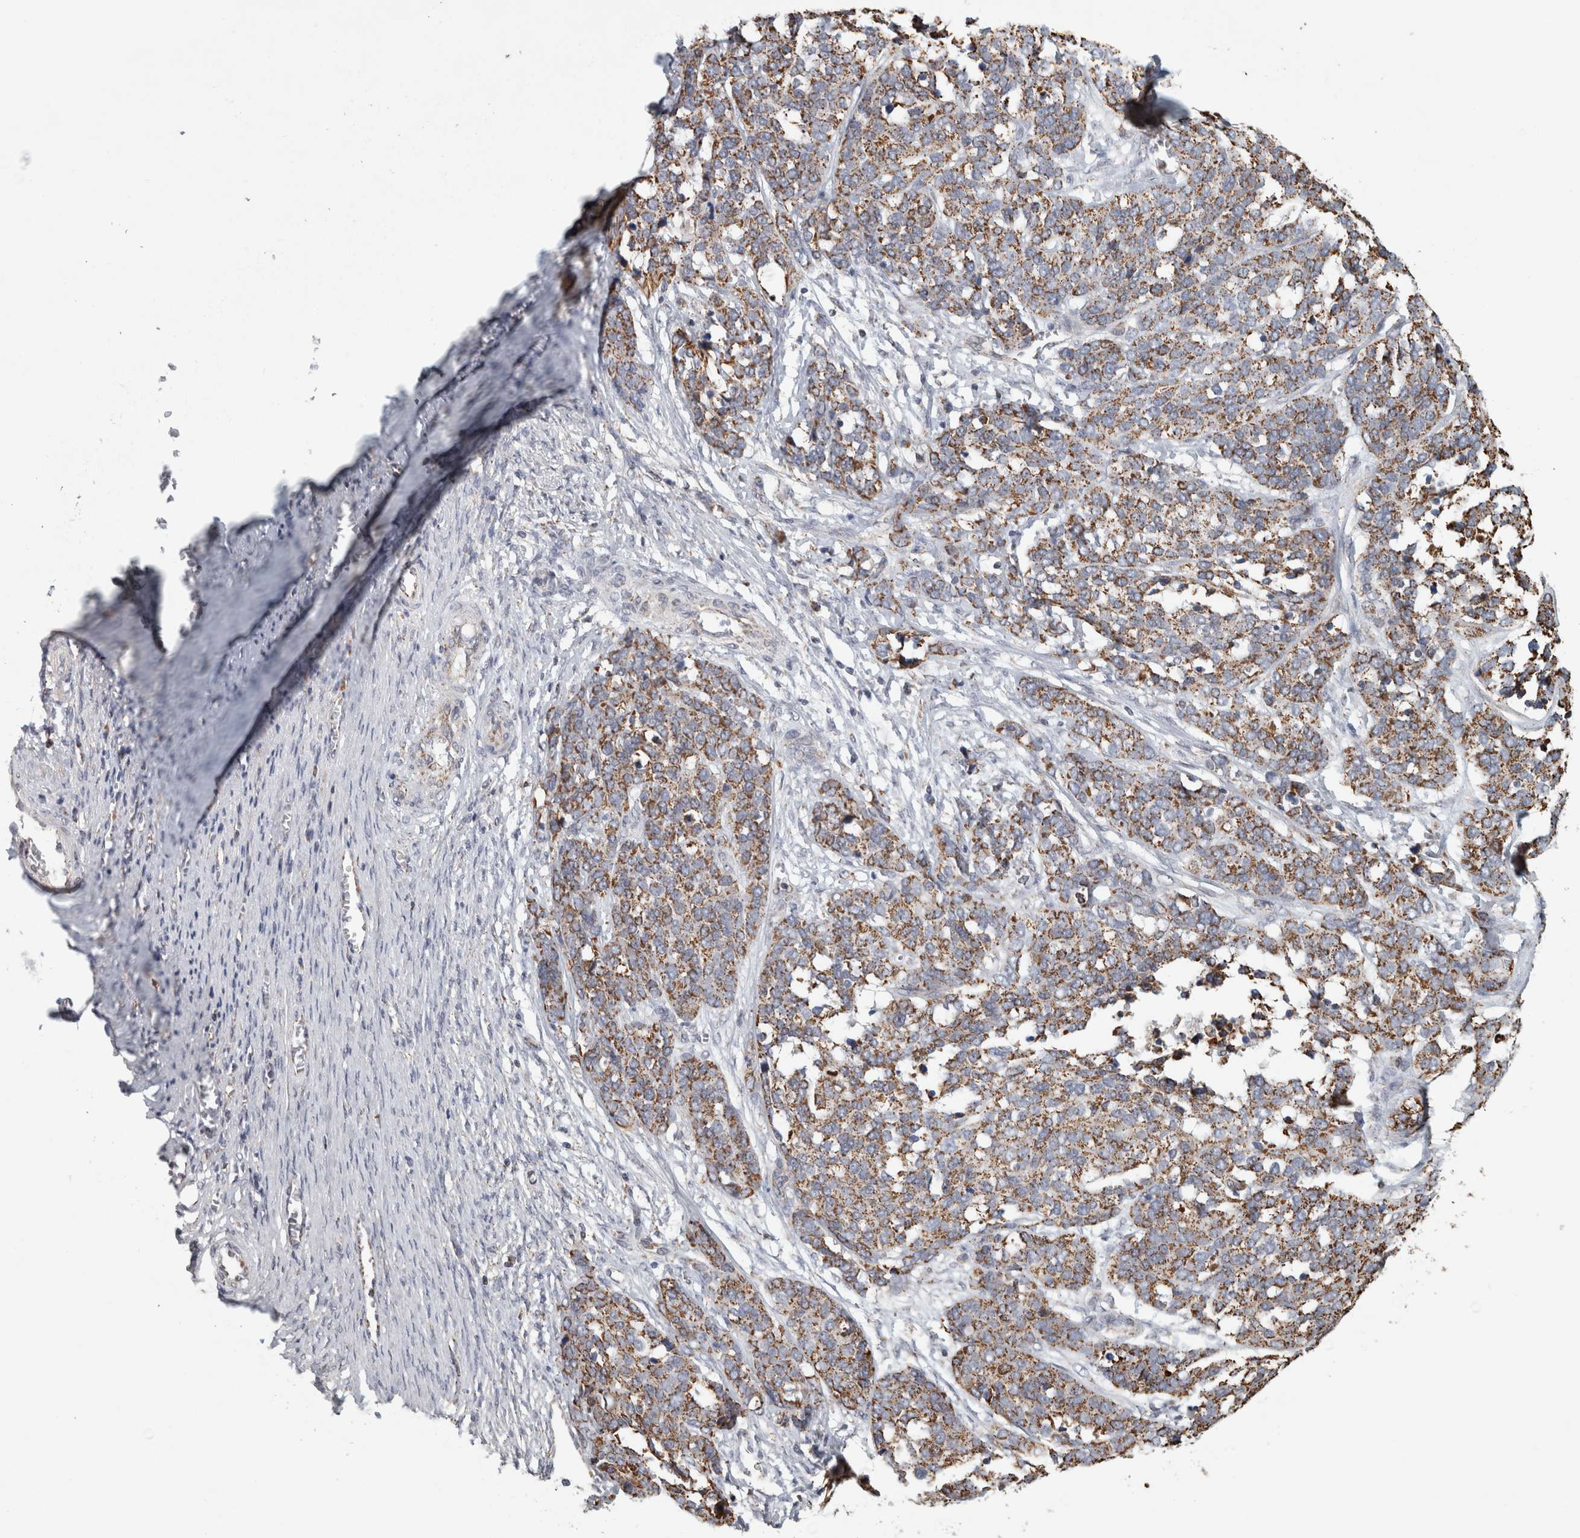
{"staining": {"intensity": "moderate", "quantity": ">75%", "location": "cytoplasmic/membranous"}, "tissue": "ovarian cancer", "cell_type": "Tumor cells", "image_type": "cancer", "snomed": [{"axis": "morphology", "description": "Cystadenocarcinoma, serous, NOS"}, {"axis": "topography", "description": "Ovary"}], "caption": "Brown immunohistochemical staining in human serous cystadenocarcinoma (ovarian) displays moderate cytoplasmic/membranous expression in about >75% of tumor cells.", "gene": "ST8SIA1", "patient": {"sex": "female", "age": 44}}